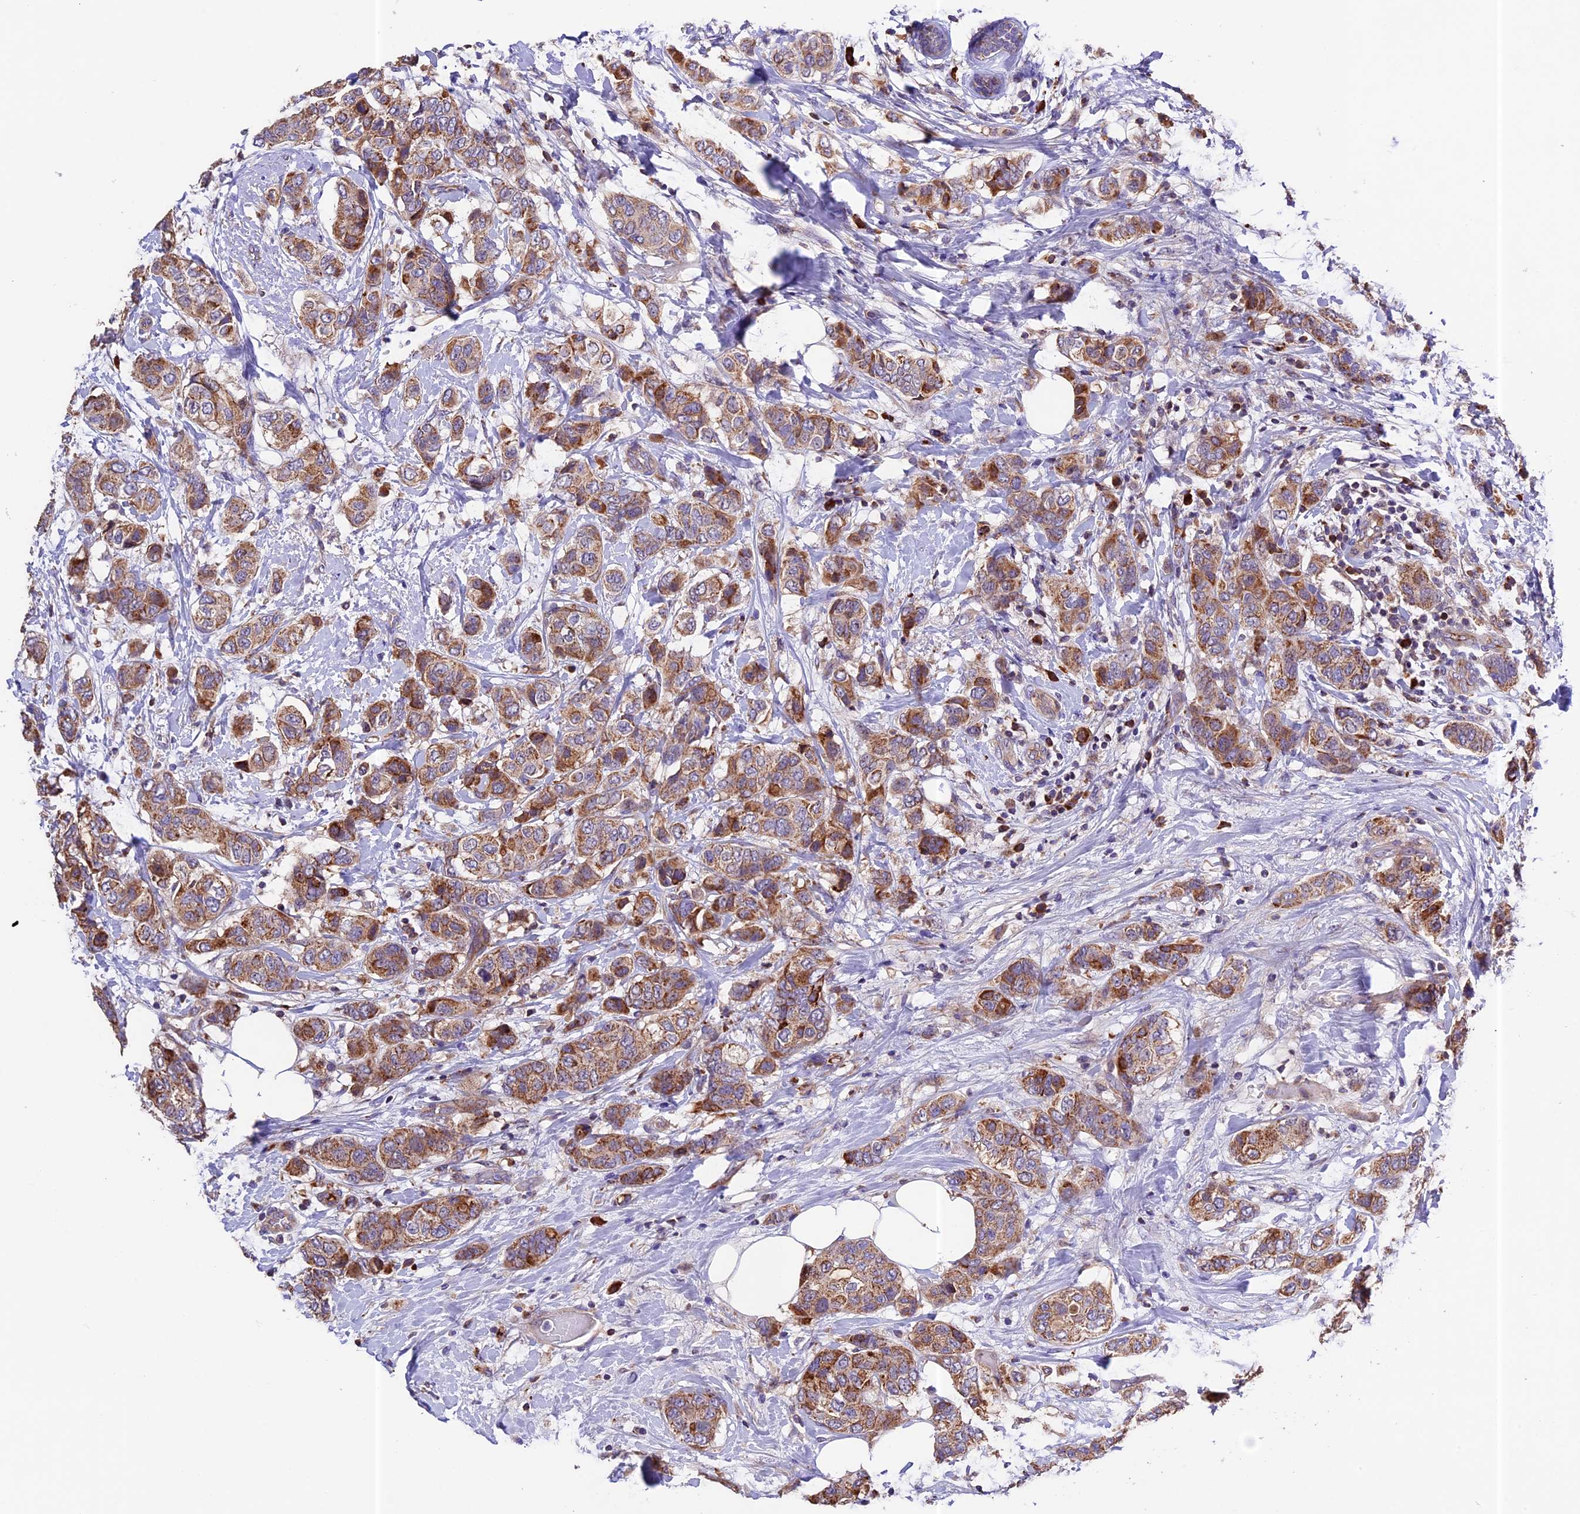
{"staining": {"intensity": "moderate", "quantity": ">75%", "location": "cytoplasmic/membranous"}, "tissue": "breast cancer", "cell_type": "Tumor cells", "image_type": "cancer", "snomed": [{"axis": "morphology", "description": "Lobular carcinoma"}, {"axis": "topography", "description": "Breast"}], "caption": "The micrograph displays a brown stain indicating the presence of a protein in the cytoplasmic/membranous of tumor cells in breast cancer.", "gene": "METTL22", "patient": {"sex": "female", "age": 51}}